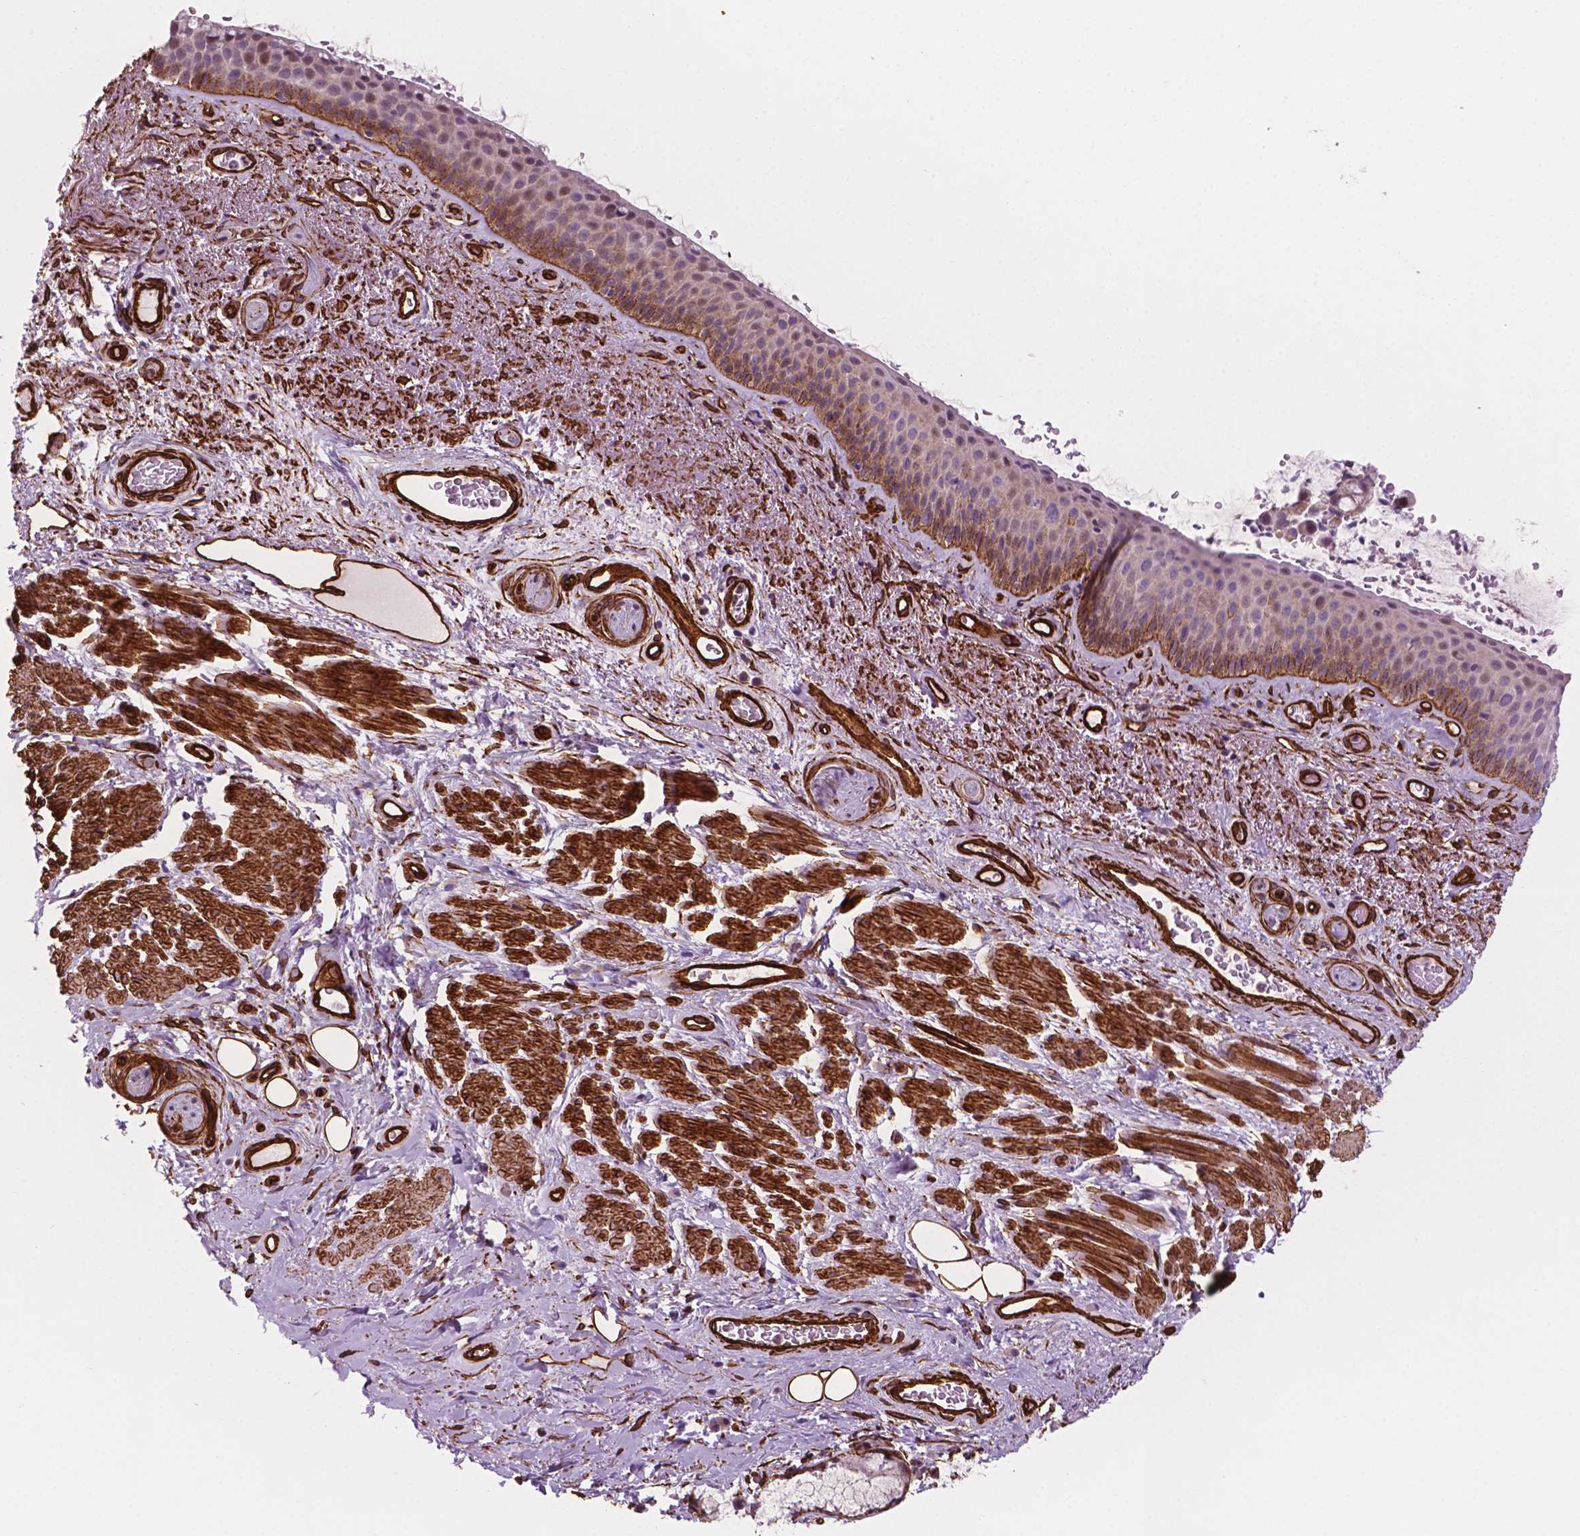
{"staining": {"intensity": "moderate", "quantity": "<25%", "location": "cytoplasmic/membranous,nuclear"}, "tissue": "bronchus", "cell_type": "Respiratory epithelial cells", "image_type": "normal", "snomed": [{"axis": "morphology", "description": "Normal tissue, NOS"}, {"axis": "topography", "description": "Bronchus"}], "caption": "Unremarkable bronchus demonstrates moderate cytoplasmic/membranous,nuclear staining in about <25% of respiratory epithelial cells.", "gene": "EGFL8", "patient": {"sex": "male", "age": 48}}